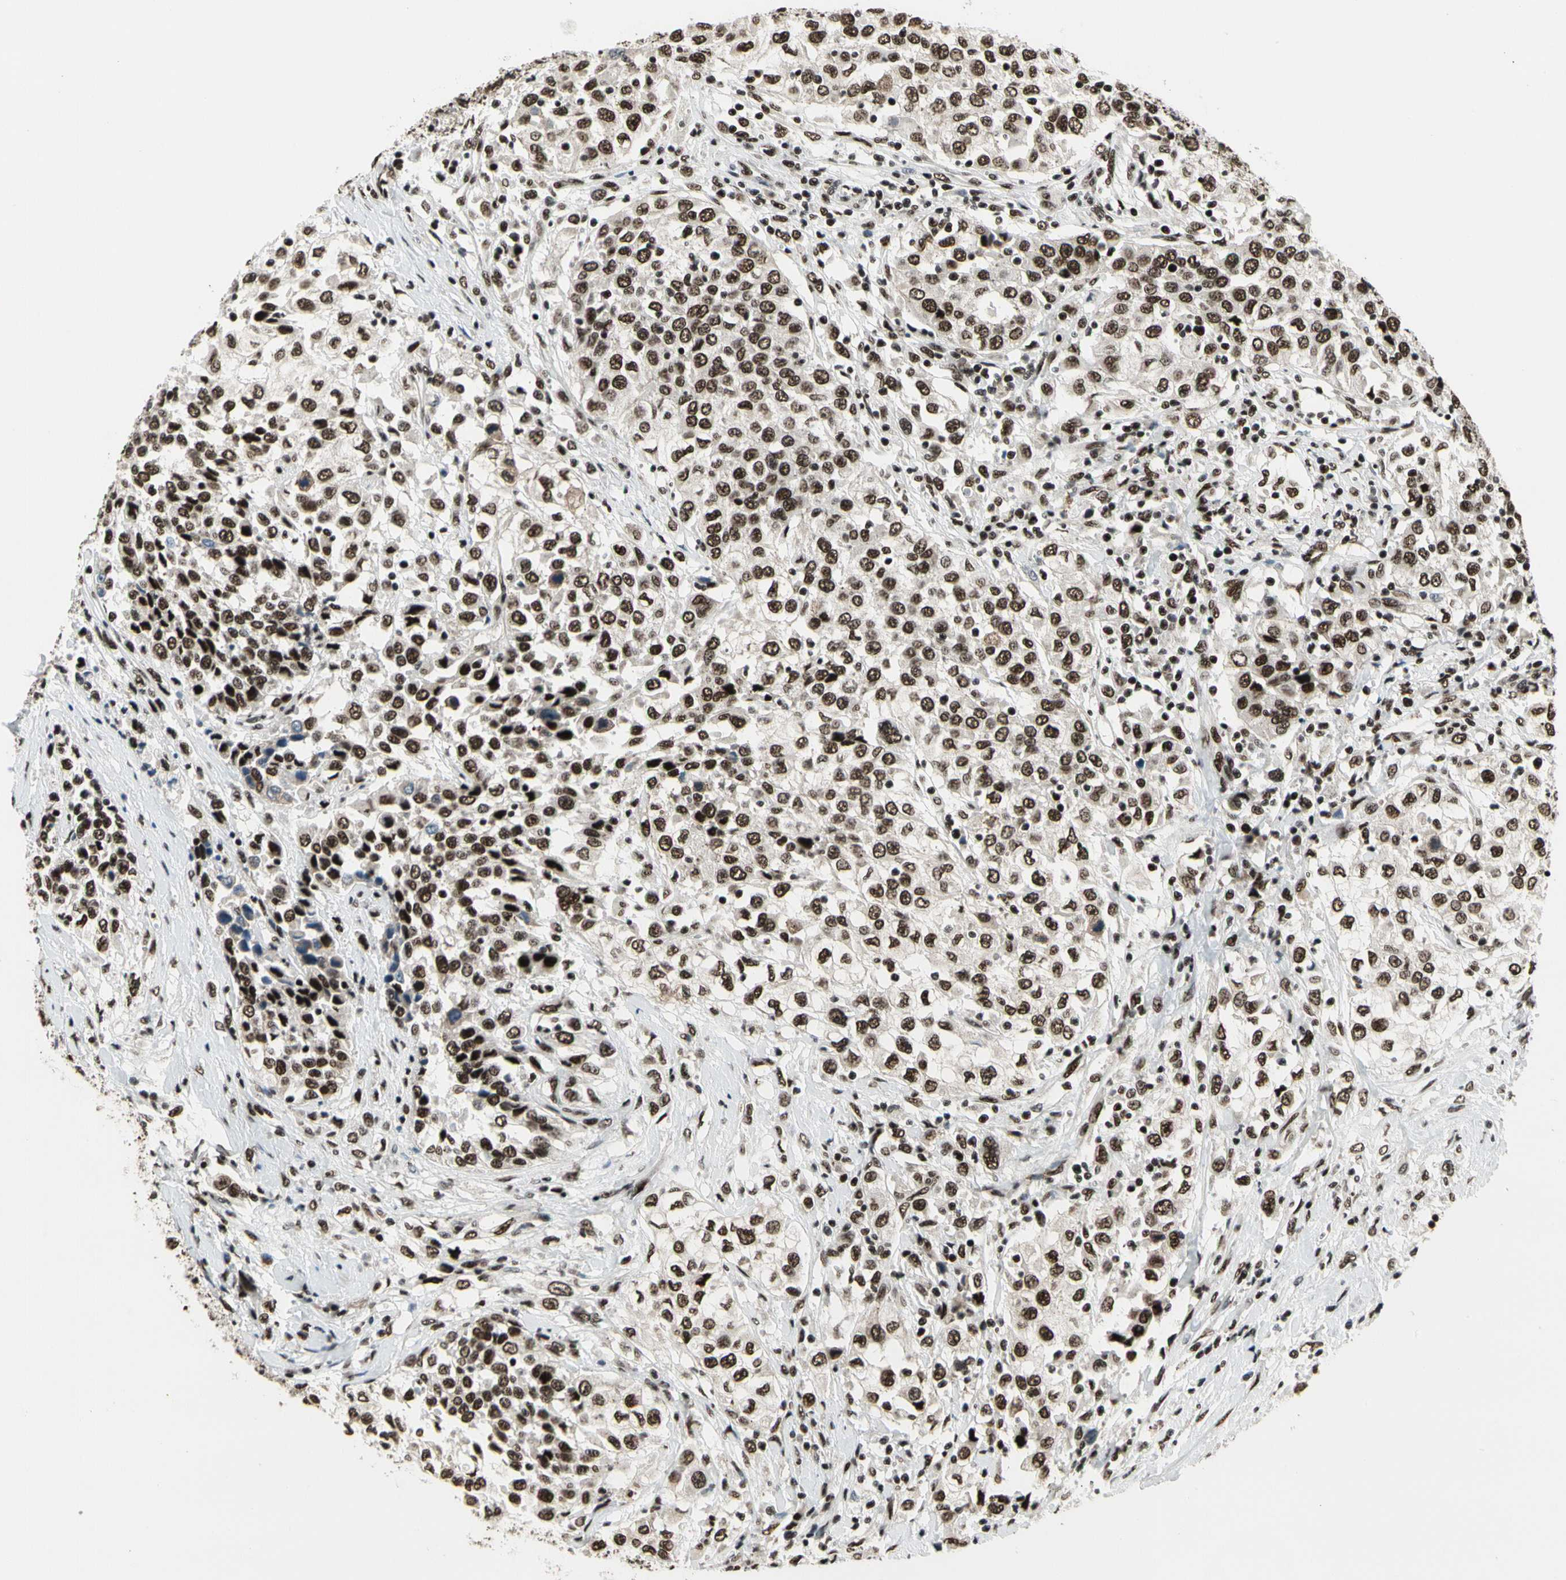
{"staining": {"intensity": "strong", "quantity": ">75%", "location": "nuclear"}, "tissue": "urothelial cancer", "cell_type": "Tumor cells", "image_type": "cancer", "snomed": [{"axis": "morphology", "description": "Urothelial carcinoma, High grade"}, {"axis": "topography", "description": "Urinary bladder"}], "caption": "DAB immunohistochemical staining of urothelial carcinoma (high-grade) reveals strong nuclear protein expression in approximately >75% of tumor cells.", "gene": "SRSF11", "patient": {"sex": "female", "age": 80}}